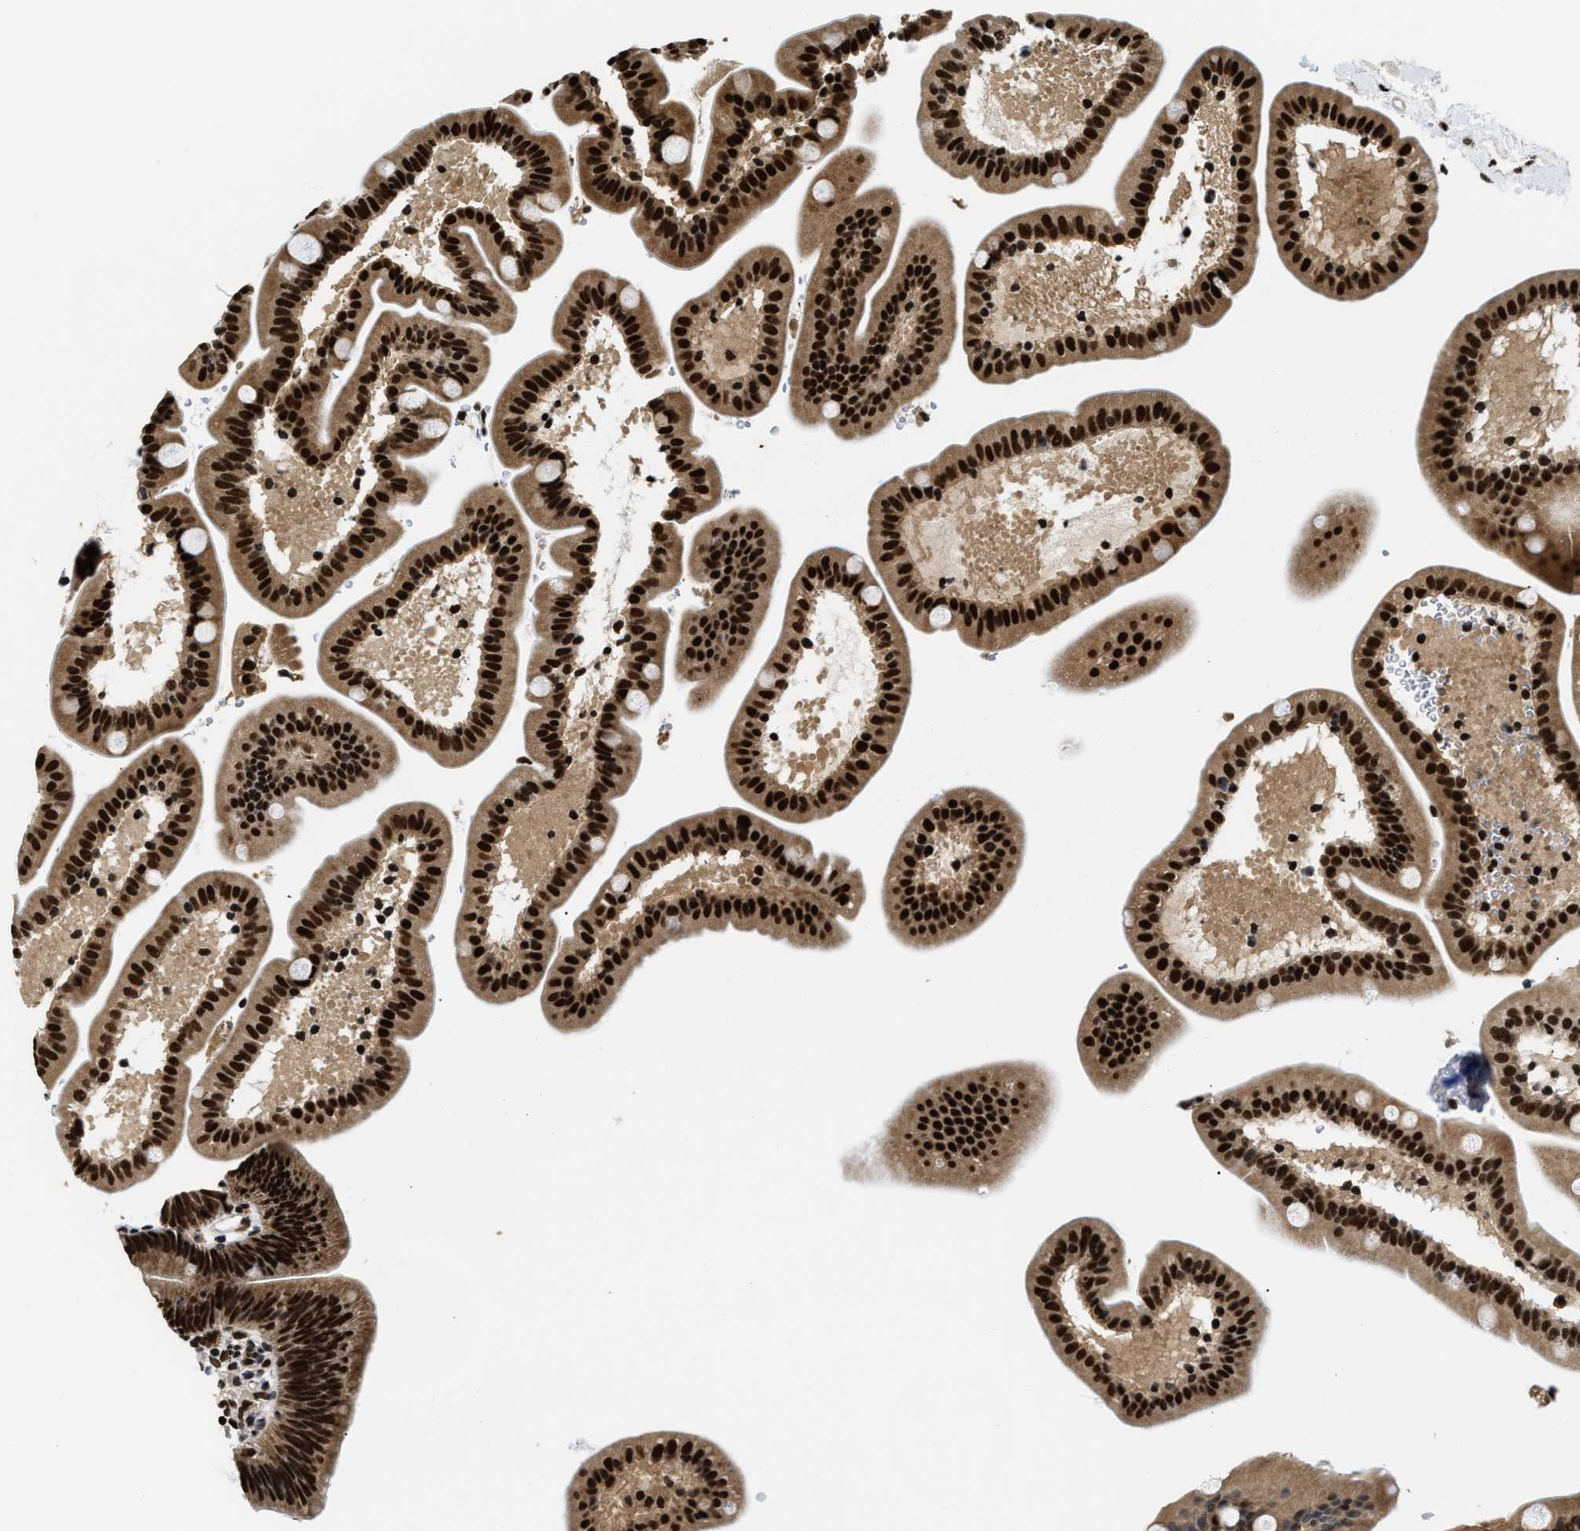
{"staining": {"intensity": "strong", "quantity": ">75%", "location": "cytoplasmic/membranous,nuclear"}, "tissue": "duodenum", "cell_type": "Glandular cells", "image_type": "normal", "snomed": [{"axis": "morphology", "description": "Normal tissue, NOS"}, {"axis": "topography", "description": "Duodenum"}], "caption": "A brown stain highlights strong cytoplasmic/membranous,nuclear staining of a protein in glandular cells of unremarkable human duodenum.", "gene": "CCNDBP1", "patient": {"sex": "male", "age": 54}}